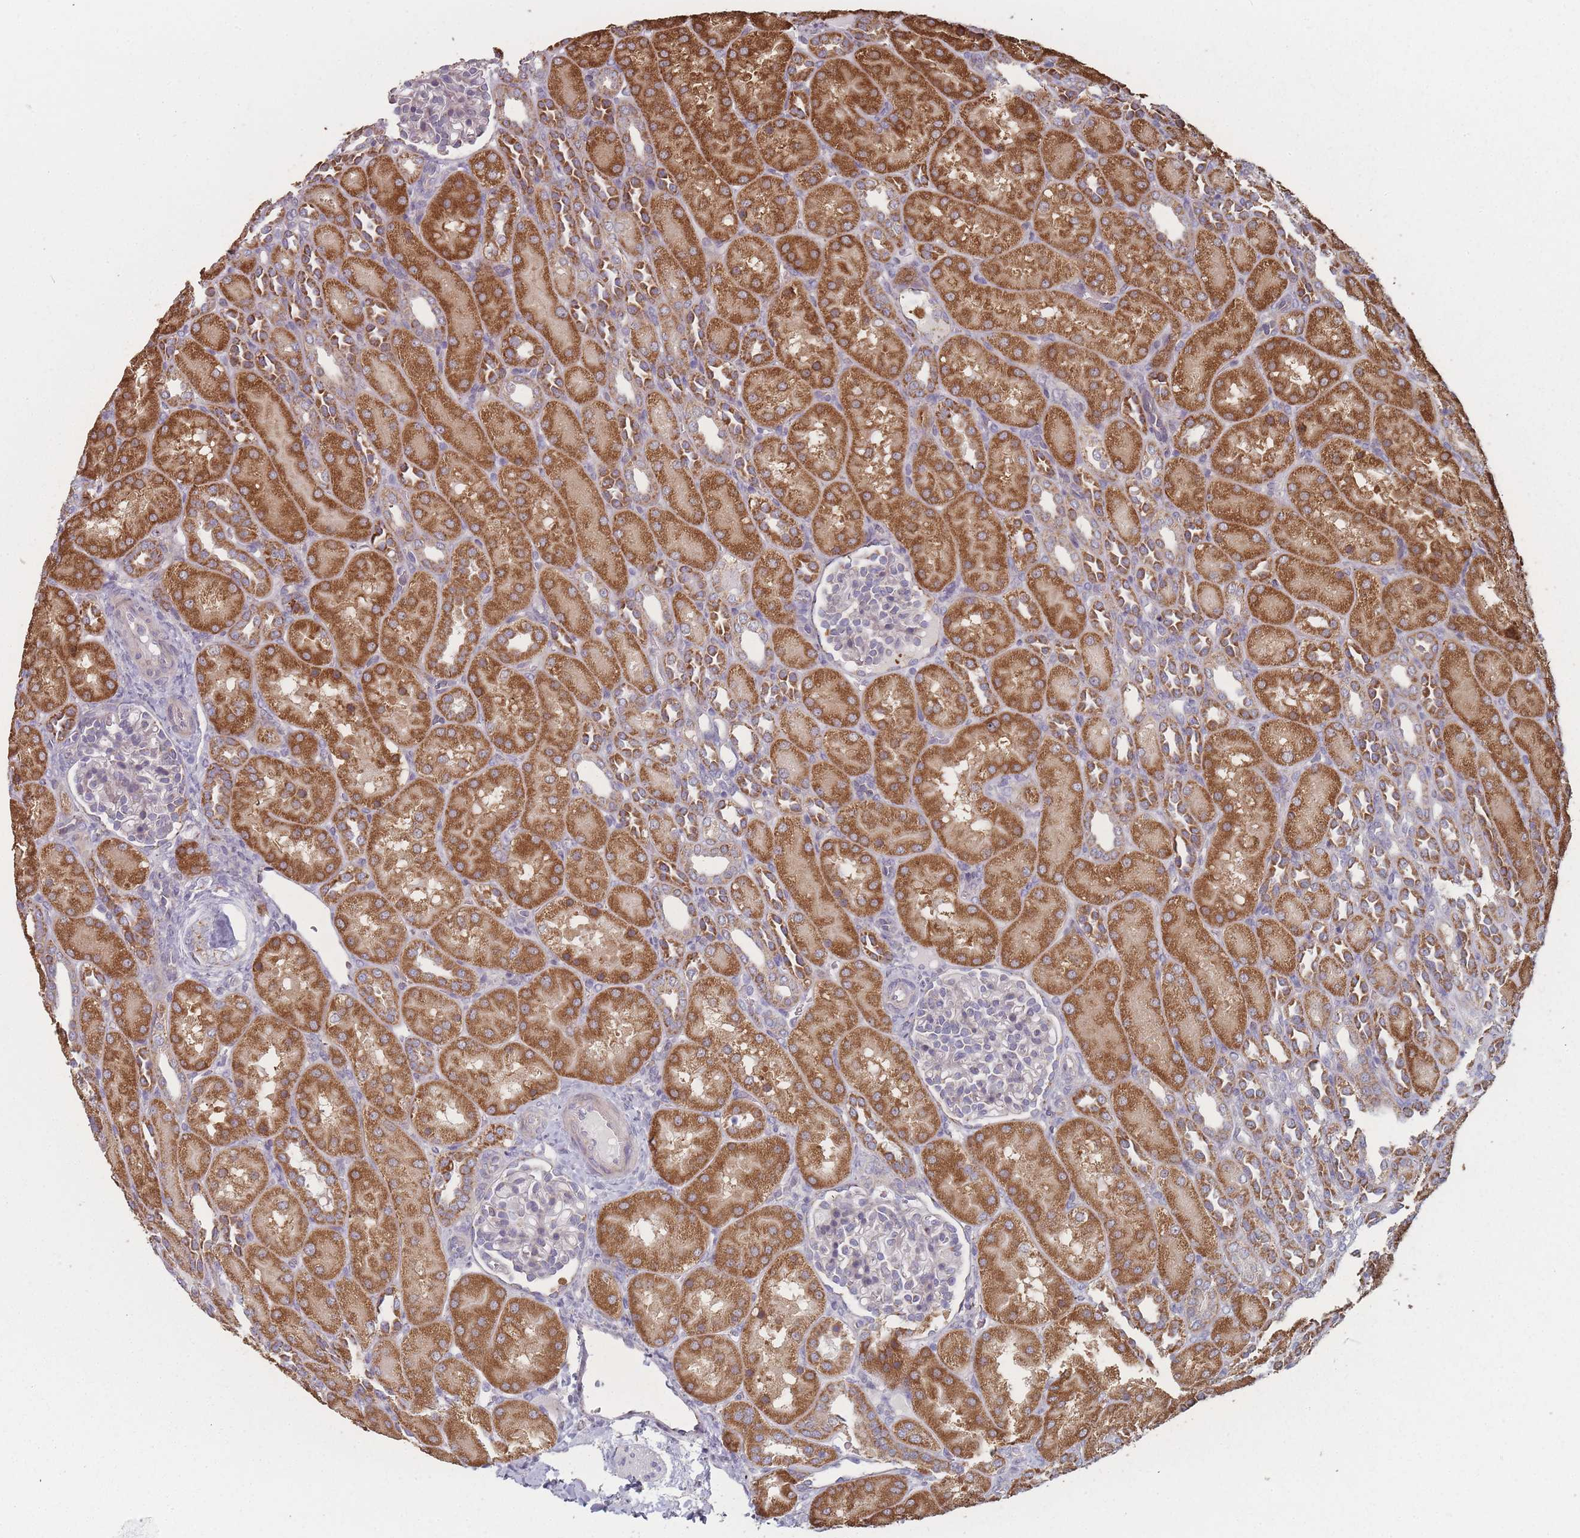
{"staining": {"intensity": "negative", "quantity": "none", "location": "none"}, "tissue": "kidney", "cell_type": "Cells in glomeruli", "image_type": "normal", "snomed": [{"axis": "morphology", "description": "Normal tissue, NOS"}, {"axis": "topography", "description": "Kidney"}], "caption": "An immunohistochemistry histopathology image of unremarkable kidney is shown. There is no staining in cells in glomeruli of kidney.", "gene": "PSMB3", "patient": {"sex": "male", "age": 1}}